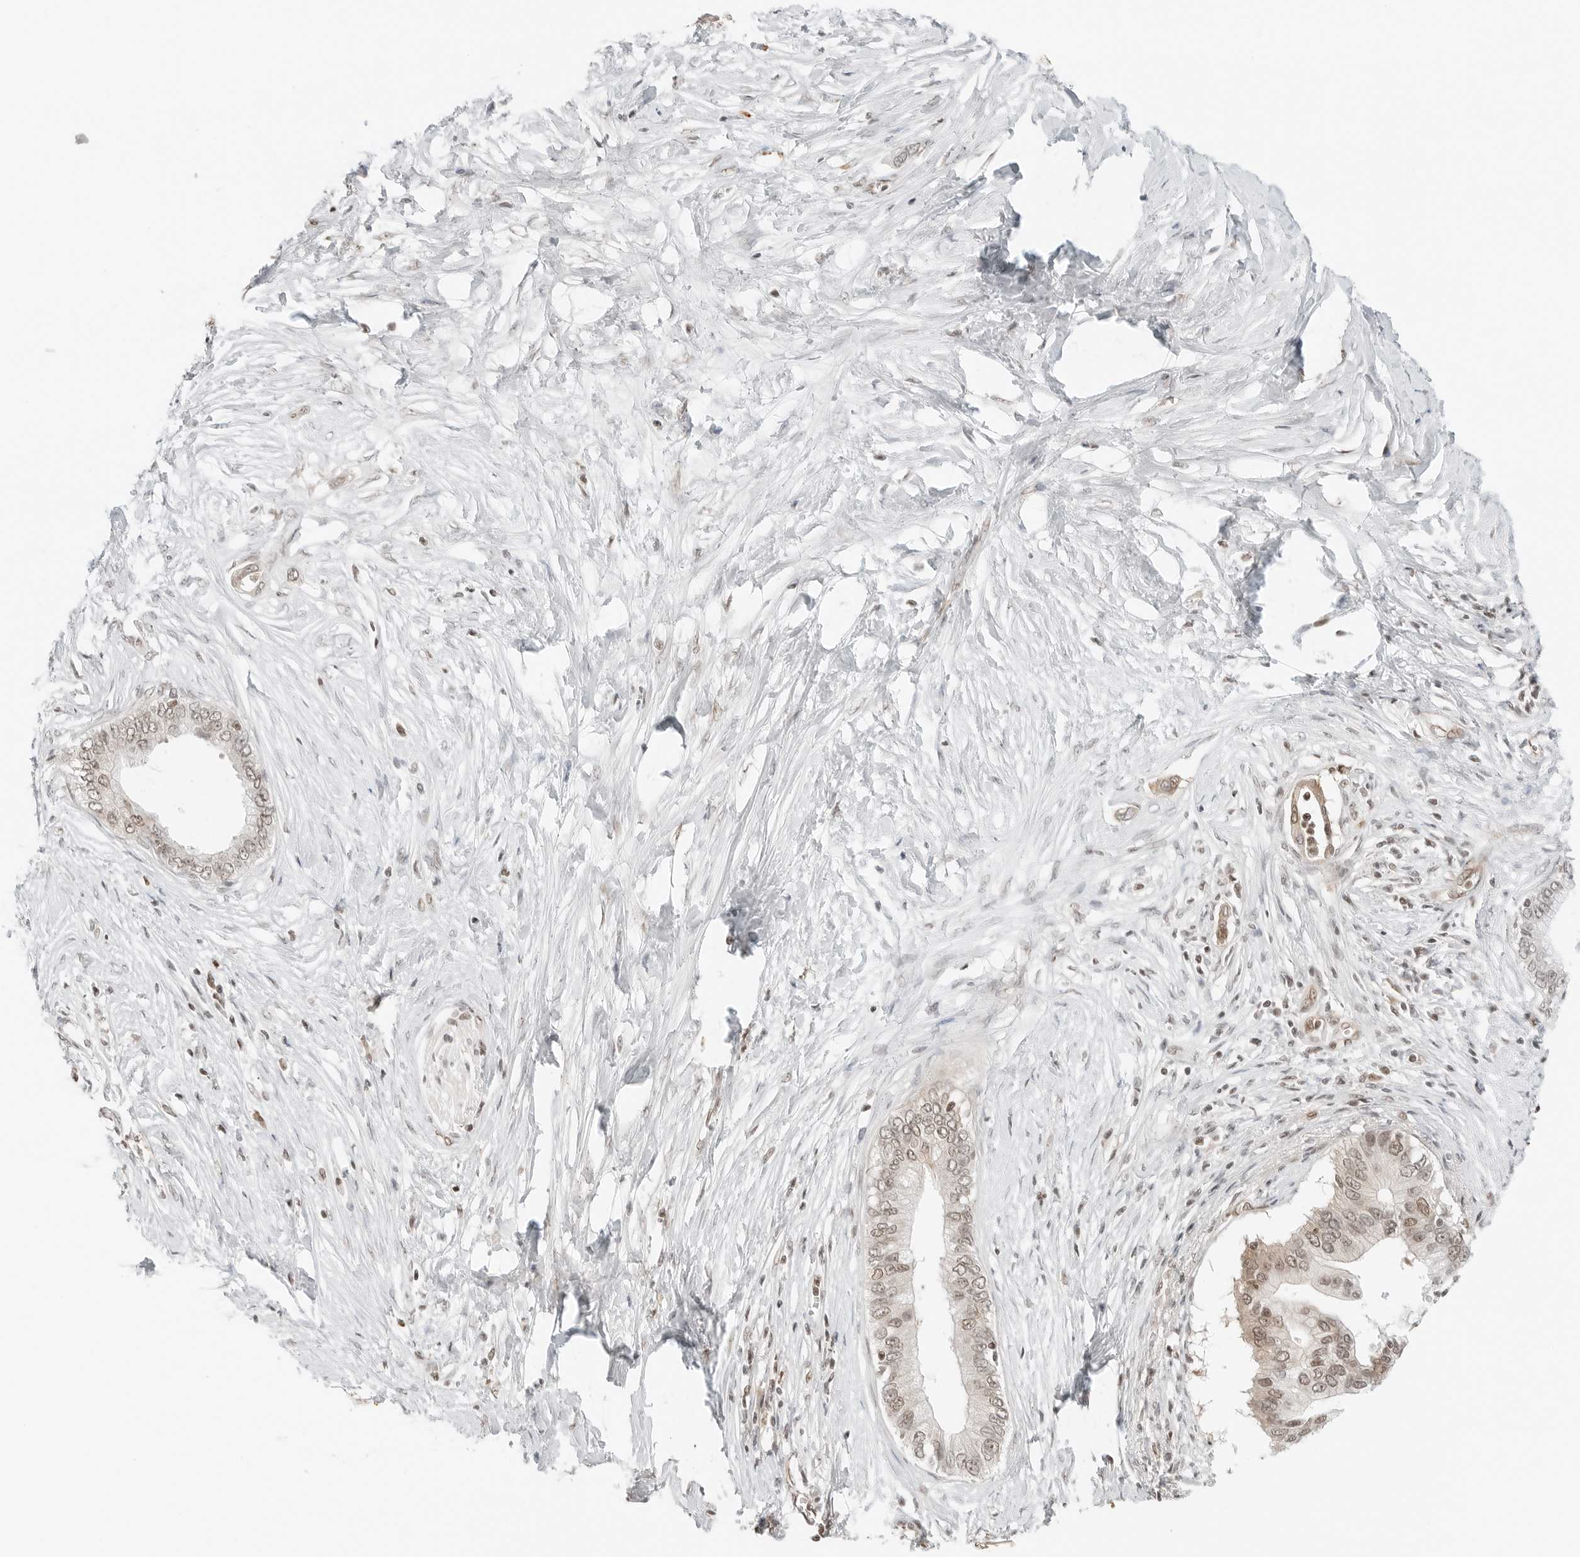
{"staining": {"intensity": "weak", "quantity": "25%-75%", "location": "nuclear"}, "tissue": "pancreatic cancer", "cell_type": "Tumor cells", "image_type": "cancer", "snomed": [{"axis": "morphology", "description": "Normal tissue, NOS"}, {"axis": "morphology", "description": "Adenocarcinoma, NOS"}, {"axis": "topography", "description": "Pancreas"}, {"axis": "topography", "description": "Peripheral nerve tissue"}], "caption": "The immunohistochemical stain highlights weak nuclear positivity in tumor cells of pancreatic cancer tissue. The protein is shown in brown color, while the nuclei are stained blue.", "gene": "CRTC2", "patient": {"sex": "male", "age": 59}}